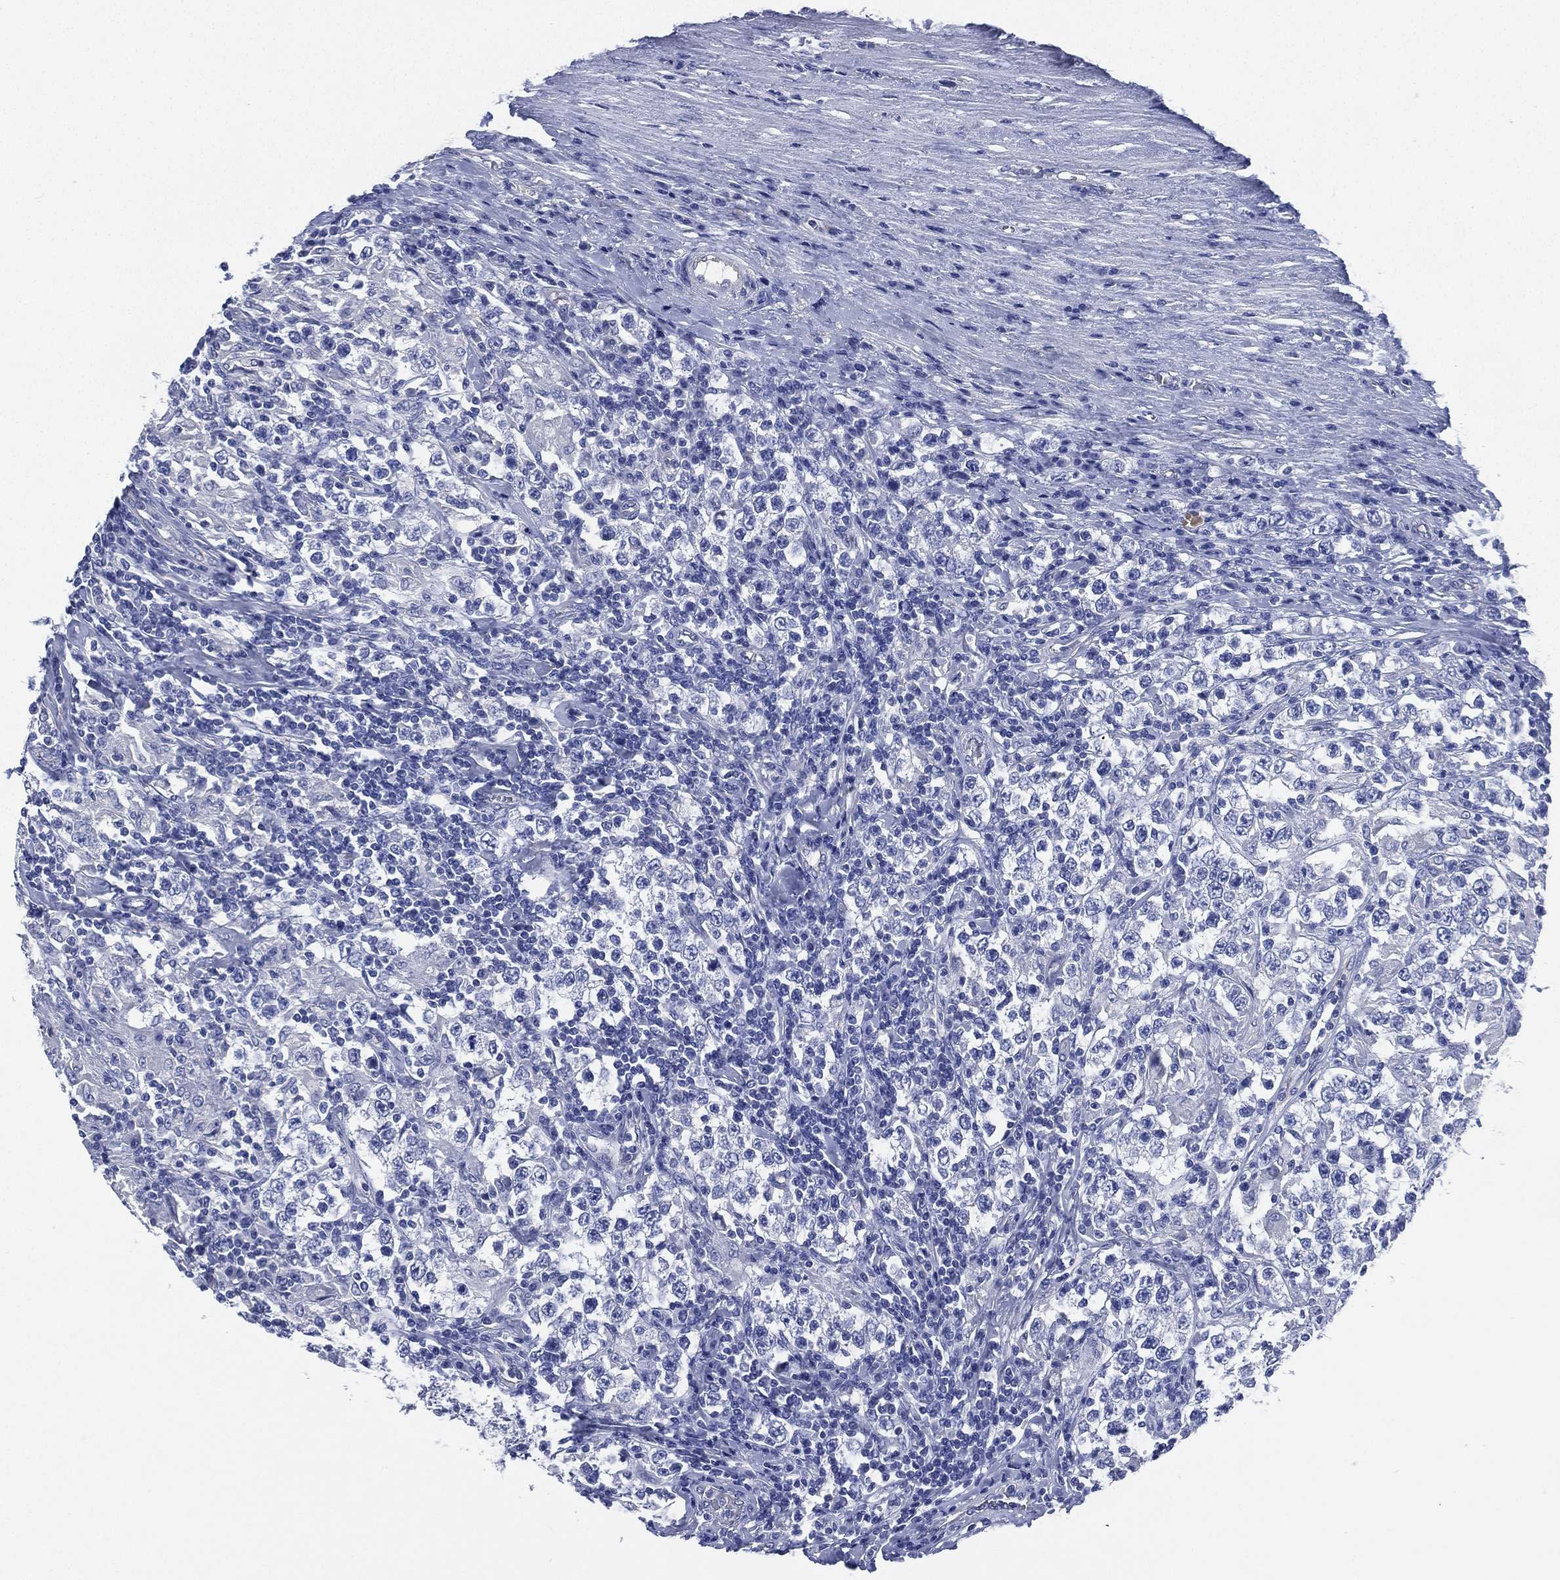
{"staining": {"intensity": "negative", "quantity": "none", "location": "none"}, "tissue": "testis cancer", "cell_type": "Tumor cells", "image_type": "cancer", "snomed": [{"axis": "morphology", "description": "Seminoma, NOS"}, {"axis": "morphology", "description": "Carcinoma, Embryonal, NOS"}, {"axis": "topography", "description": "Testis"}], "caption": "This is an IHC photomicrograph of testis seminoma. There is no positivity in tumor cells.", "gene": "CCDC70", "patient": {"sex": "male", "age": 41}}